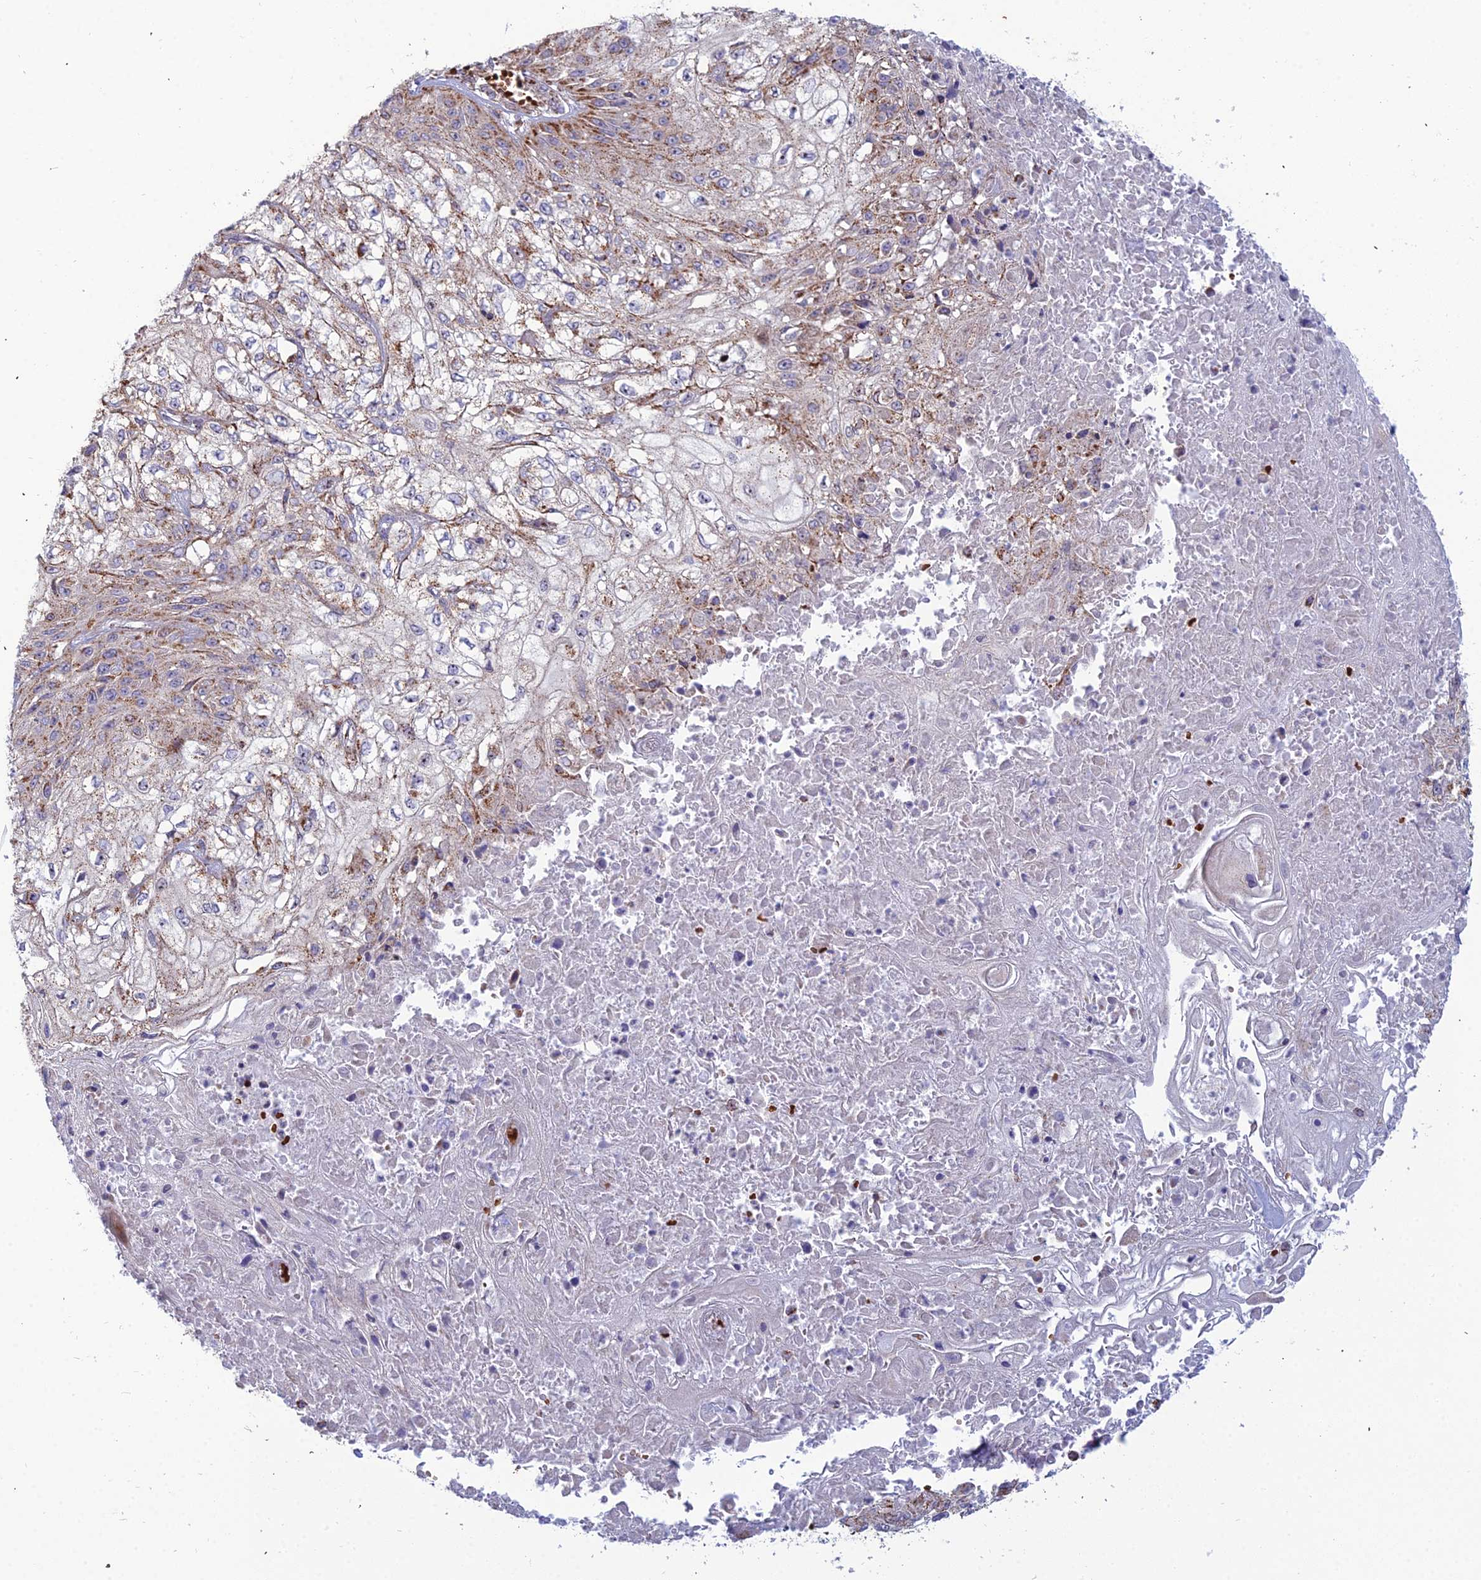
{"staining": {"intensity": "moderate", "quantity": ">75%", "location": "cytoplasmic/membranous"}, "tissue": "skin cancer", "cell_type": "Tumor cells", "image_type": "cancer", "snomed": [{"axis": "morphology", "description": "Squamous cell carcinoma, NOS"}, {"axis": "morphology", "description": "Squamous cell carcinoma, metastatic, NOS"}, {"axis": "topography", "description": "Skin"}, {"axis": "topography", "description": "Lymph node"}], "caption": "Skin cancer tissue exhibits moderate cytoplasmic/membranous expression in about >75% of tumor cells (Stains: DAB in brown, nuclei in blue, Microscopy: brightfield microscopy at high magnification).", "gene": "SLC35F4", "patient": {"sex": "male", "age": 75}}